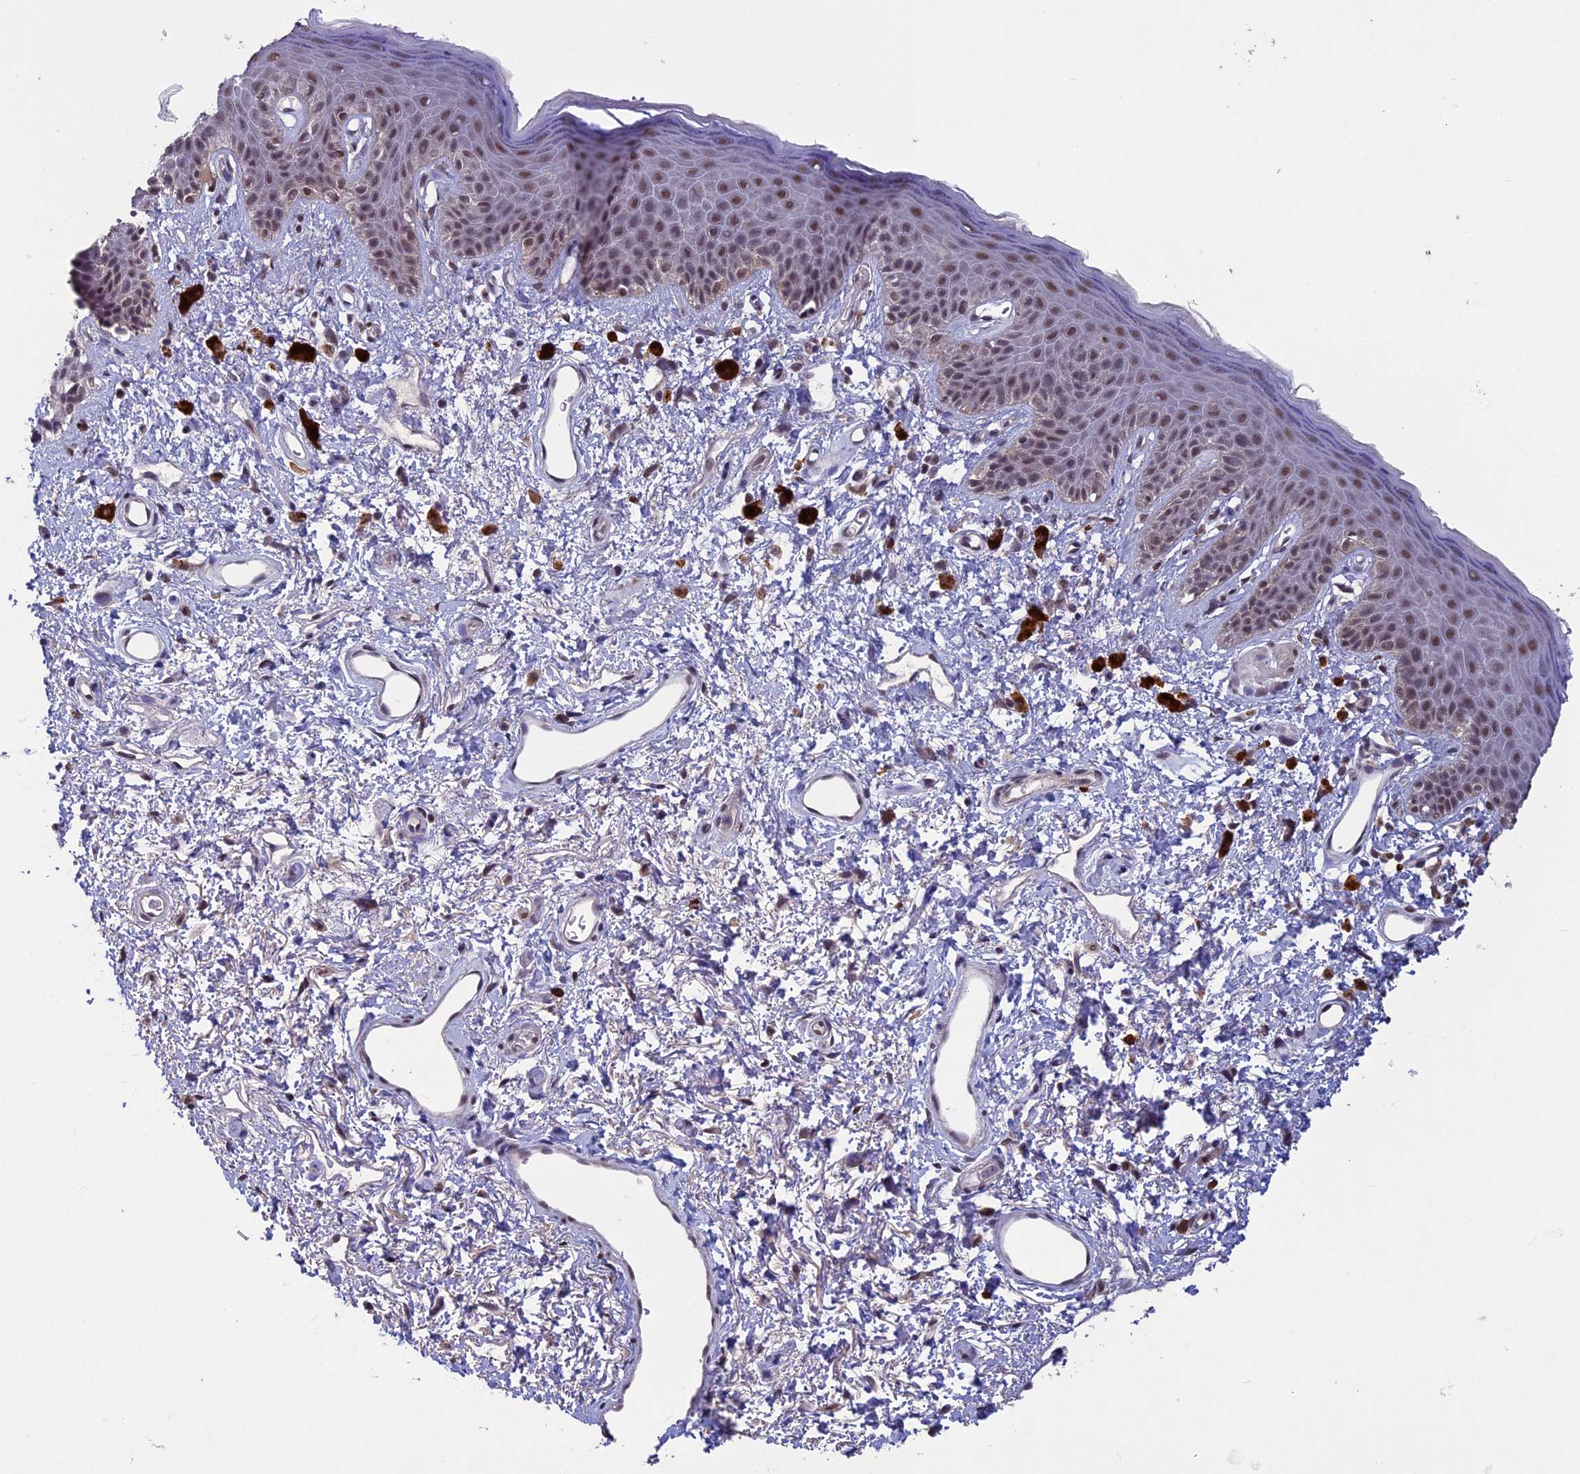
{"staining": {"intensity": "moderate", "quantity": ">75%", "location": "nuclear"}, "tissue": "skin", "cell_type": "Epidermal cells", "image_type": "normal", "snomed": [{"axis": "morphology", "description": "Normal tissue, NOS"}, {"axis": "topography", "description": "Anal"}], "caption": "Skin stained with a brown dye reveals moderate nuclear positive expression in approximately >75% of epidermal cells.", "gene": "RNF40", "patient": {"sex": "female", "age": 46}}